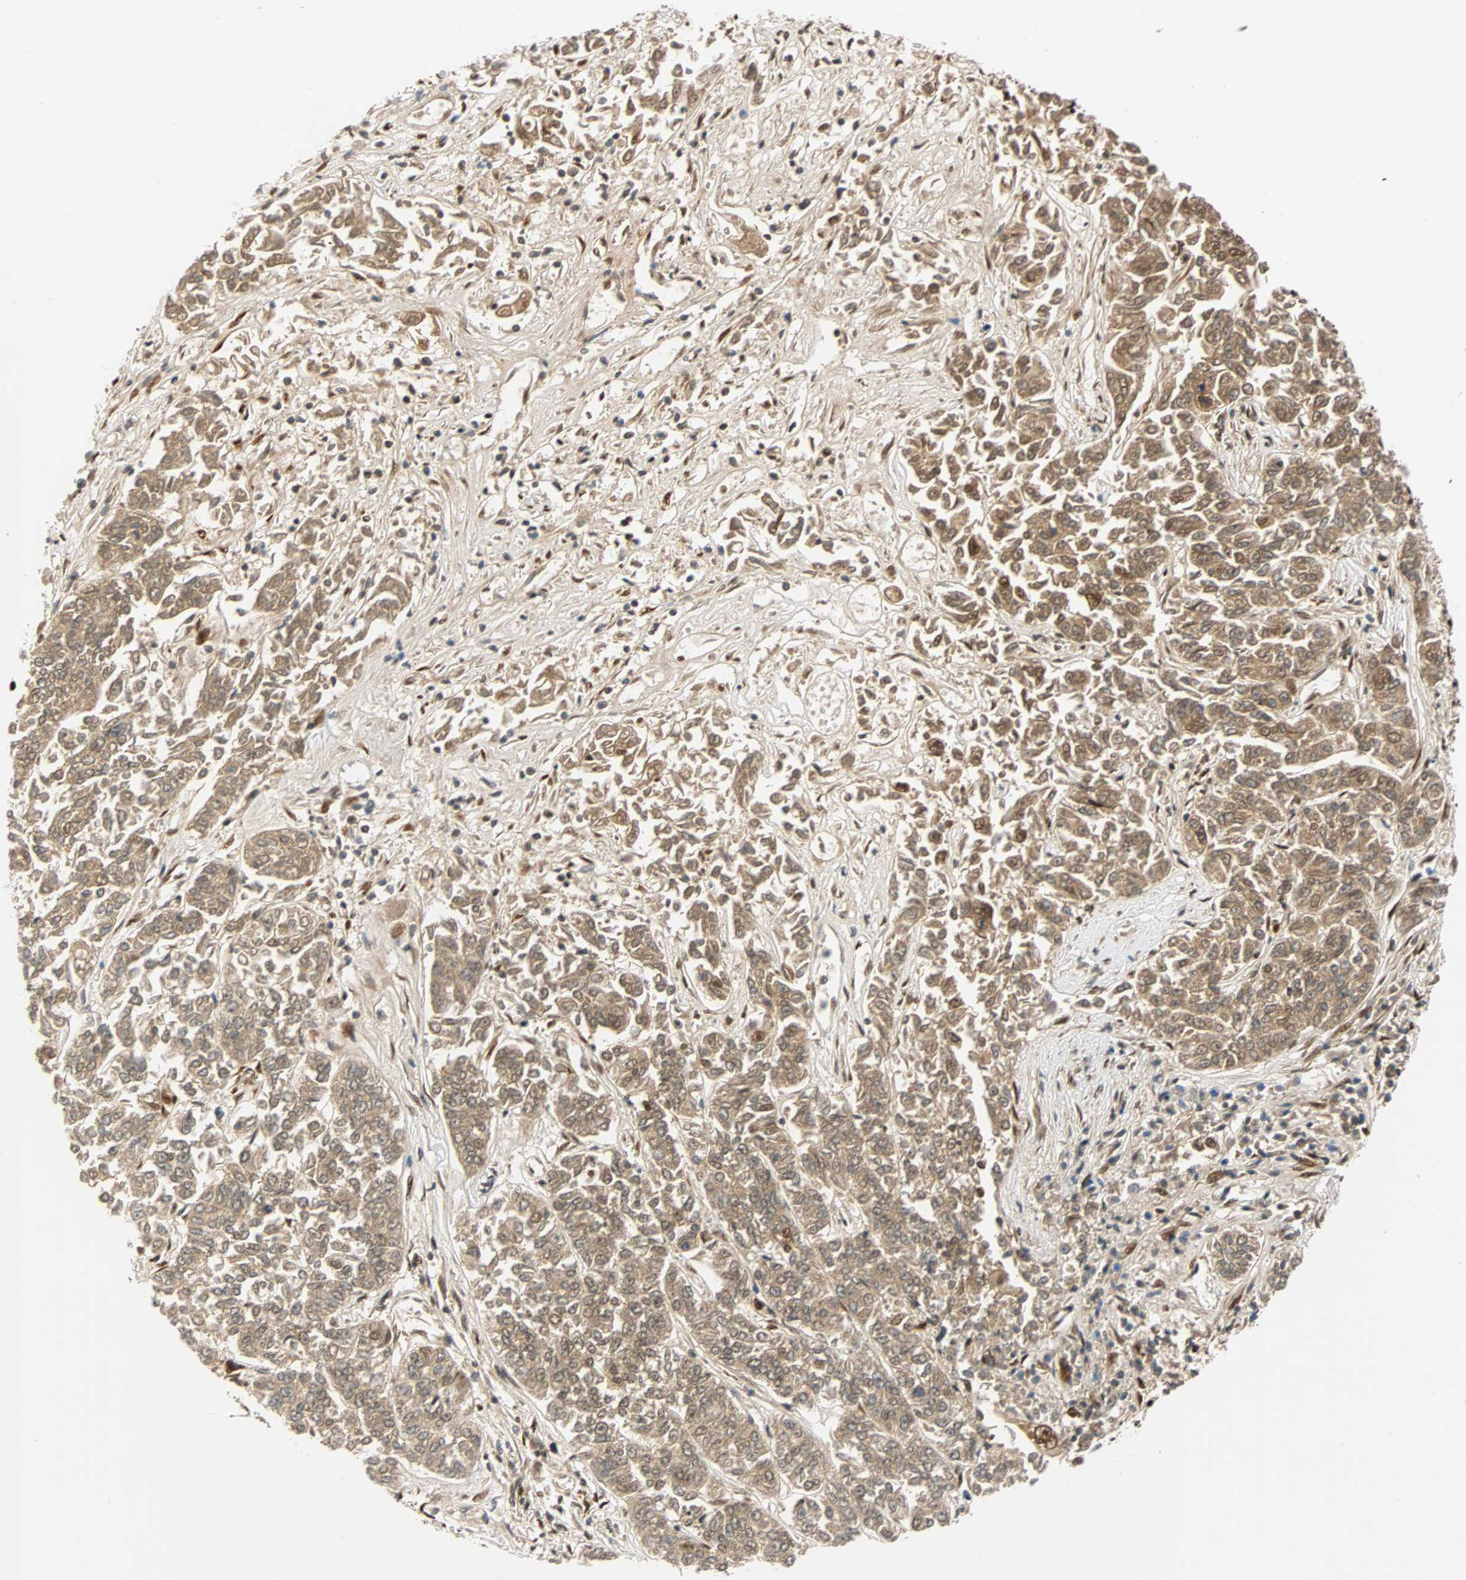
{"staining": {"intensity": "moderate", "quantity": ">75%", "location": "cytoplasmic/membranous"}, "tissue": "lung cancer", "cell_type": "Tumor cells", "image_type": "cancer", "snomed": [{"axis": "morphology", "description": "Adenocarcinoma, NOS"}, {"axis": "topography", "description": "Lung"}], "caption": "IHC micrograph of neoplastic tissue: lung cancer stained using immunohistochemistry (IHC) reveals medium levels of moderate protein expression localized specifically in the cytoplasmic/membranous of tumor cells, appearing as a cytoplasmic/membranous brown color.", "gene": "CDK12", "patient": {"sex": "male", "age": 84}}